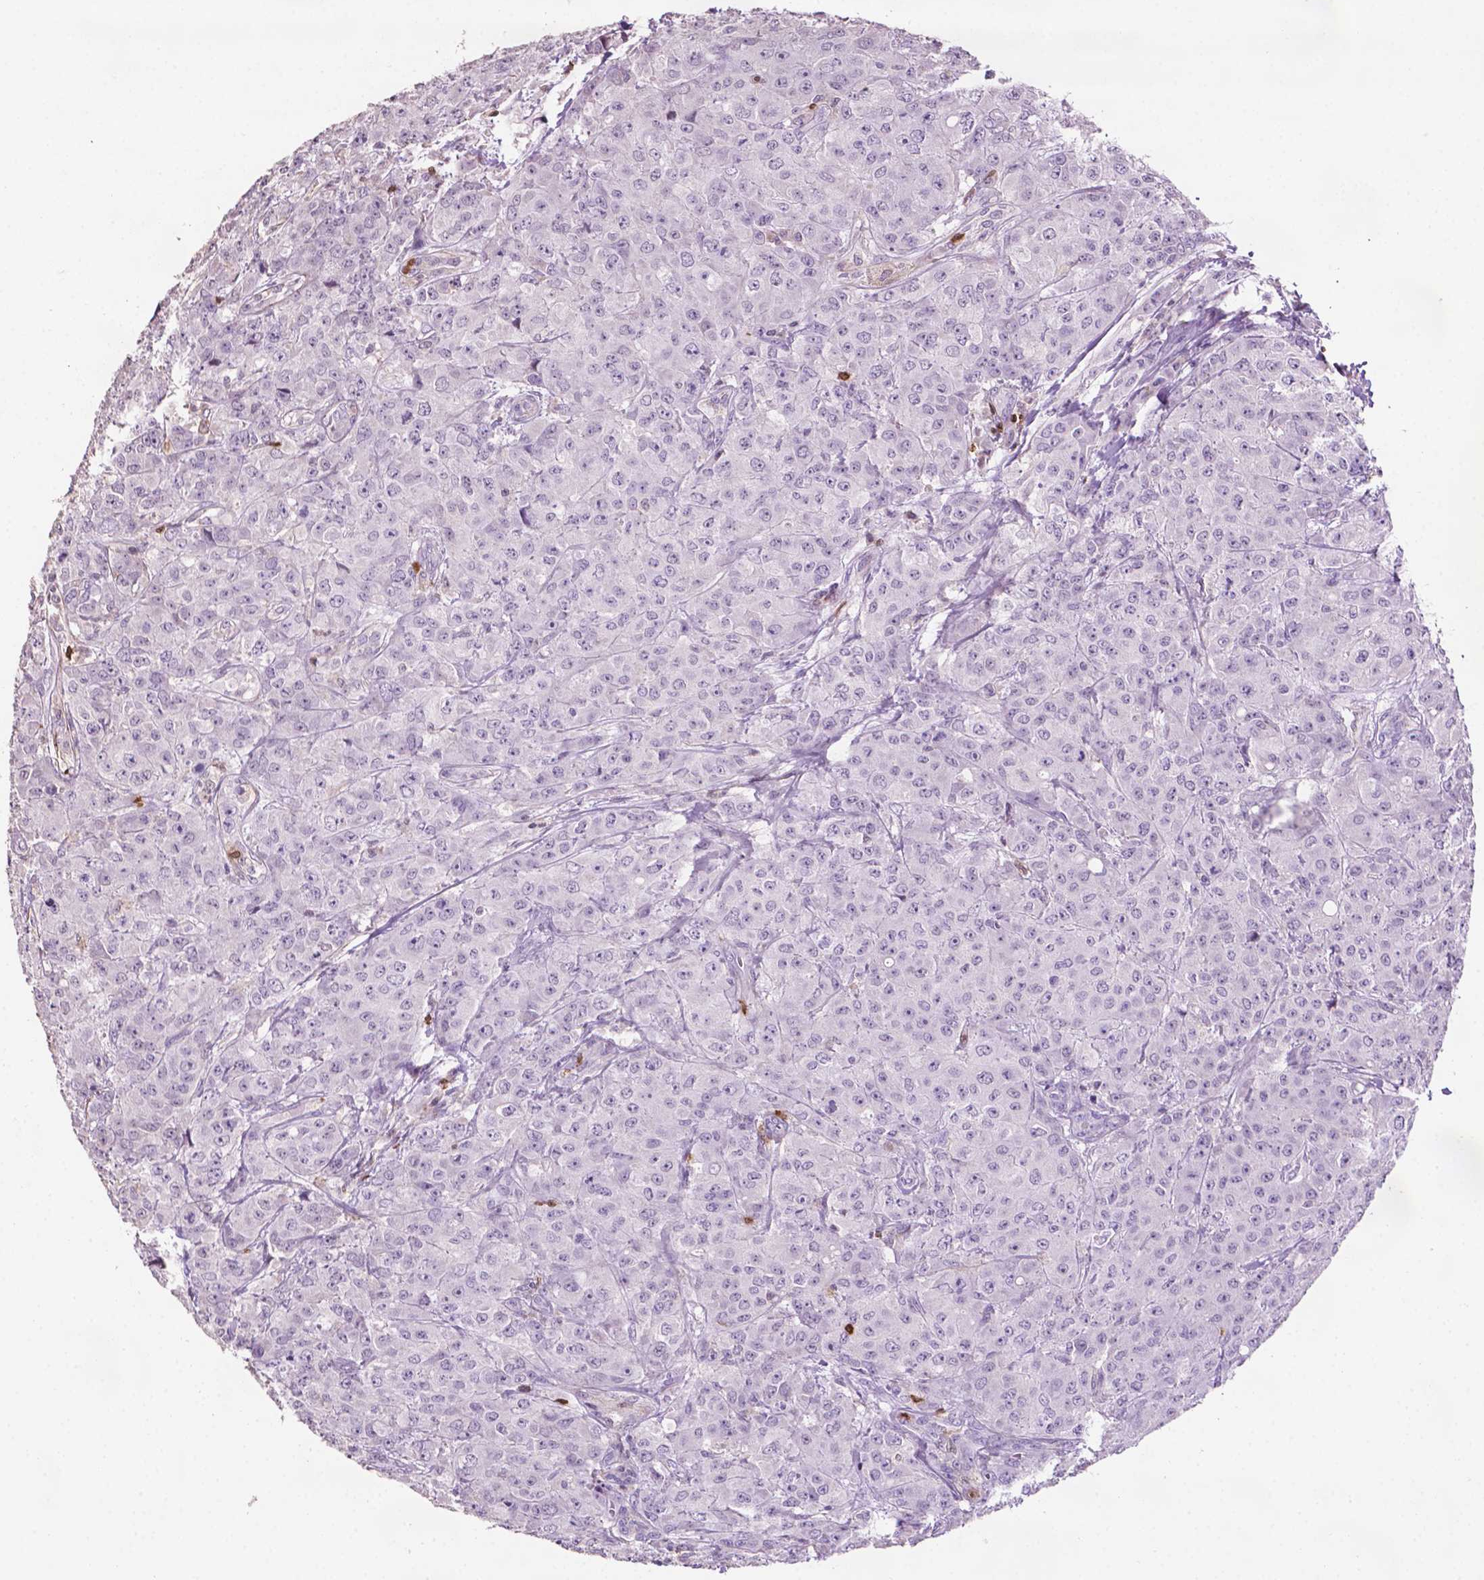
{"staining": {"intensity": "negative", "quantity": "none", "location": "none"}, "tissue": "breast cancer", "cell_type": "Tumor cells", "image_type": "cancer", "snomed": [{"axis": "morphology", "description": "Normal tissue, NOS"}, {"axis": "morphology", "description": "Duct carcinoma"}, {"axis": "topography", "description": "Breast"}], "caption": "Tumor cells are negative for brown protein staining in breast cancer (intraductal carcinoma). (Brightfield microscopy of DAB (3,3'-diaminobenzidine) immunohistochemistry (IHC) at high magnification).", "gene": "TBC1D10C", "patient": {"sex": "female", "age": 43}}